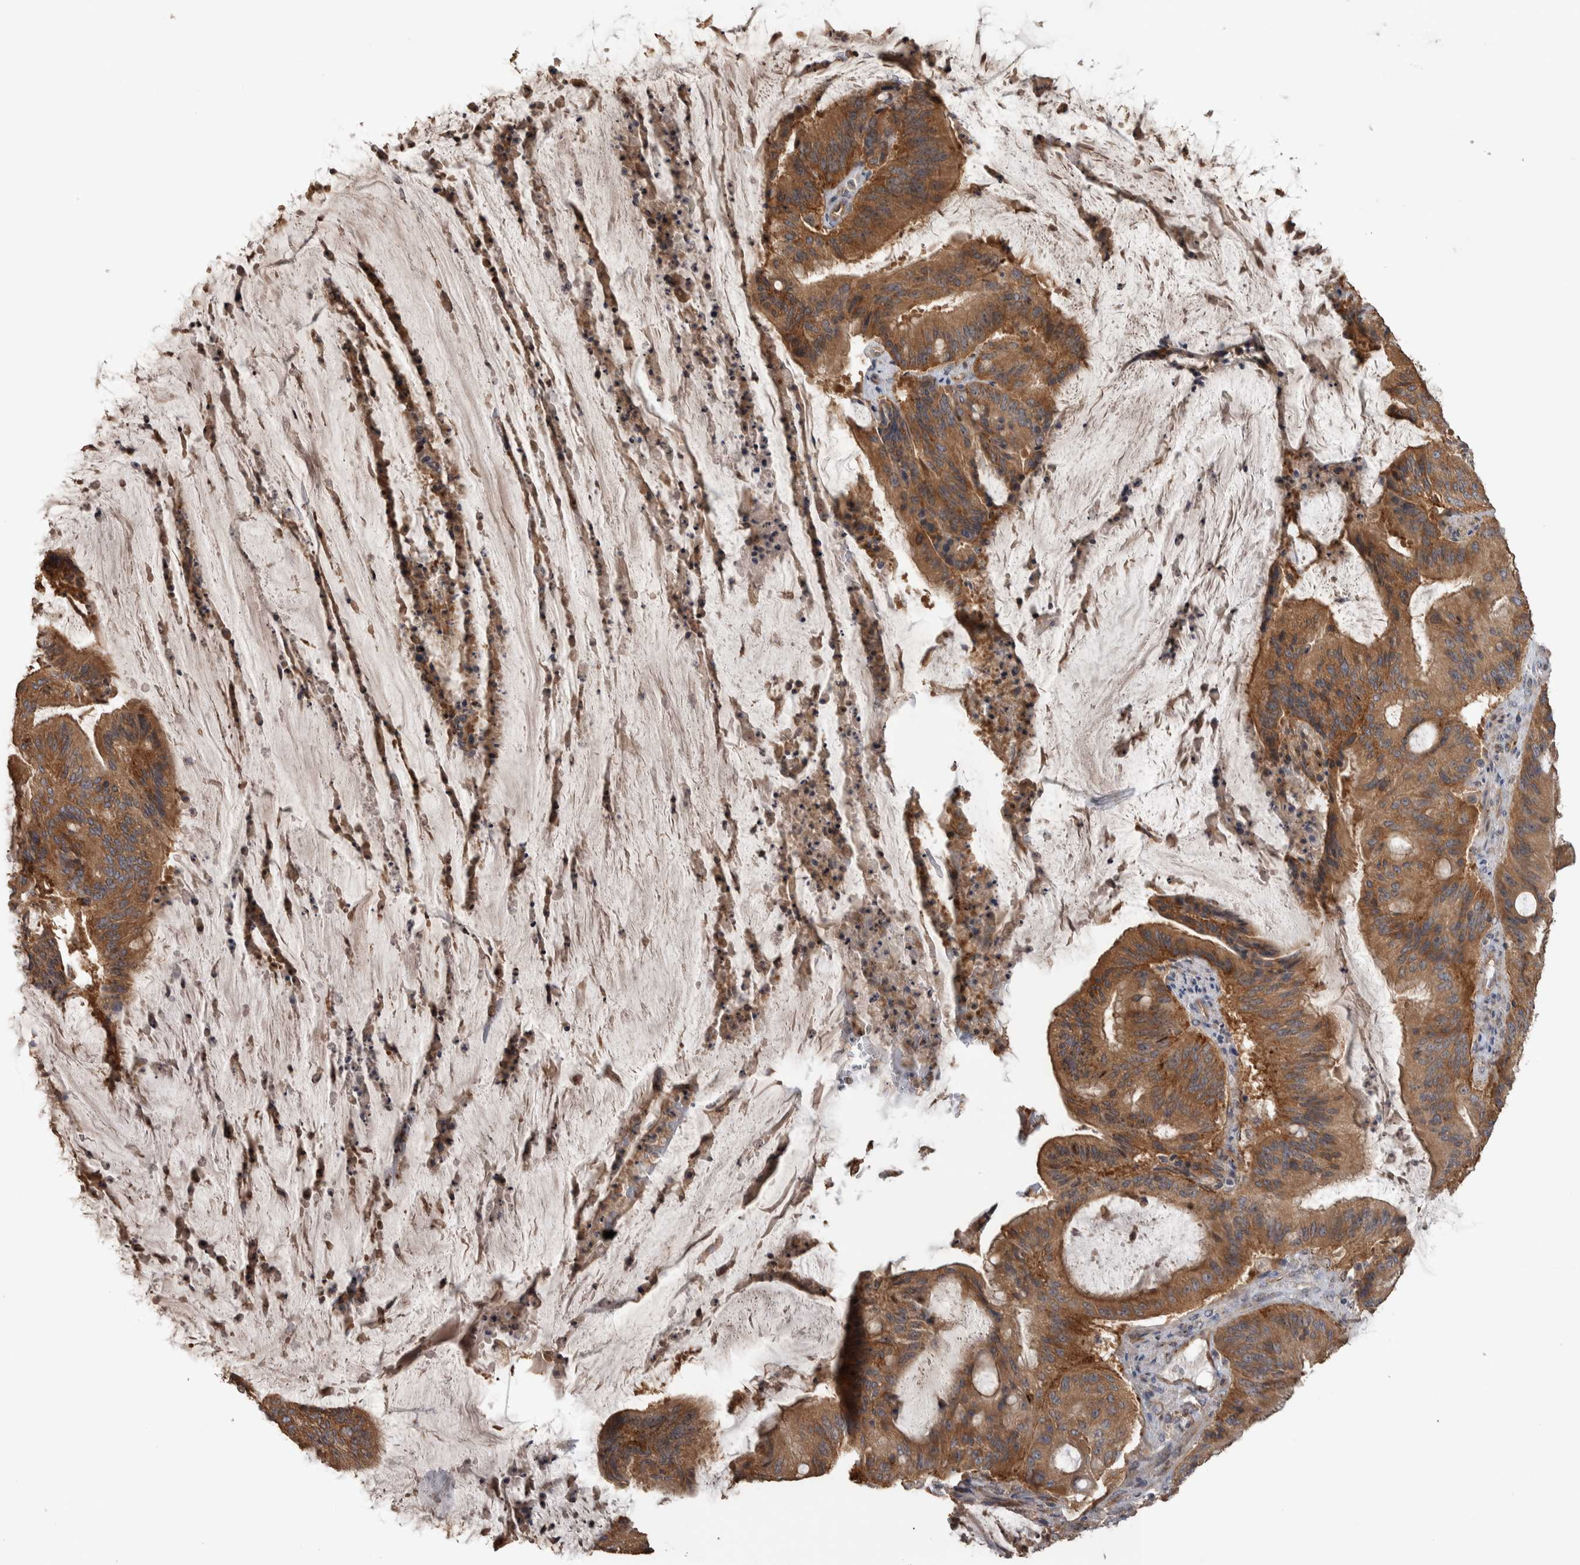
{"staining": {"intensity": "strong", "quantity": ">75%", "location": "cytoplasmic/membranous"}, "tissue": "liver cancer", "cell_type": "Tumor cells", "image_type": "cancer", "snomed": [{"axis": "morphology", "description": "Normal tissue, NOS"}, {"axis": "morphology", "description": "Cholangiocarcinoma"}, {"axis": "topography", "description": "Liver"}, {"axis": "topography", "description": "Peripheral nerve tissue"}], "caption": "IHC (DAB) staining of human liver cancer (cholangiocarcinoma) reveals strong cytoplasmic/membranous protein expression in about >75% of tumor cells.", "gene": "IFRD1", "patient": {"sex": "female", "age": 73}}